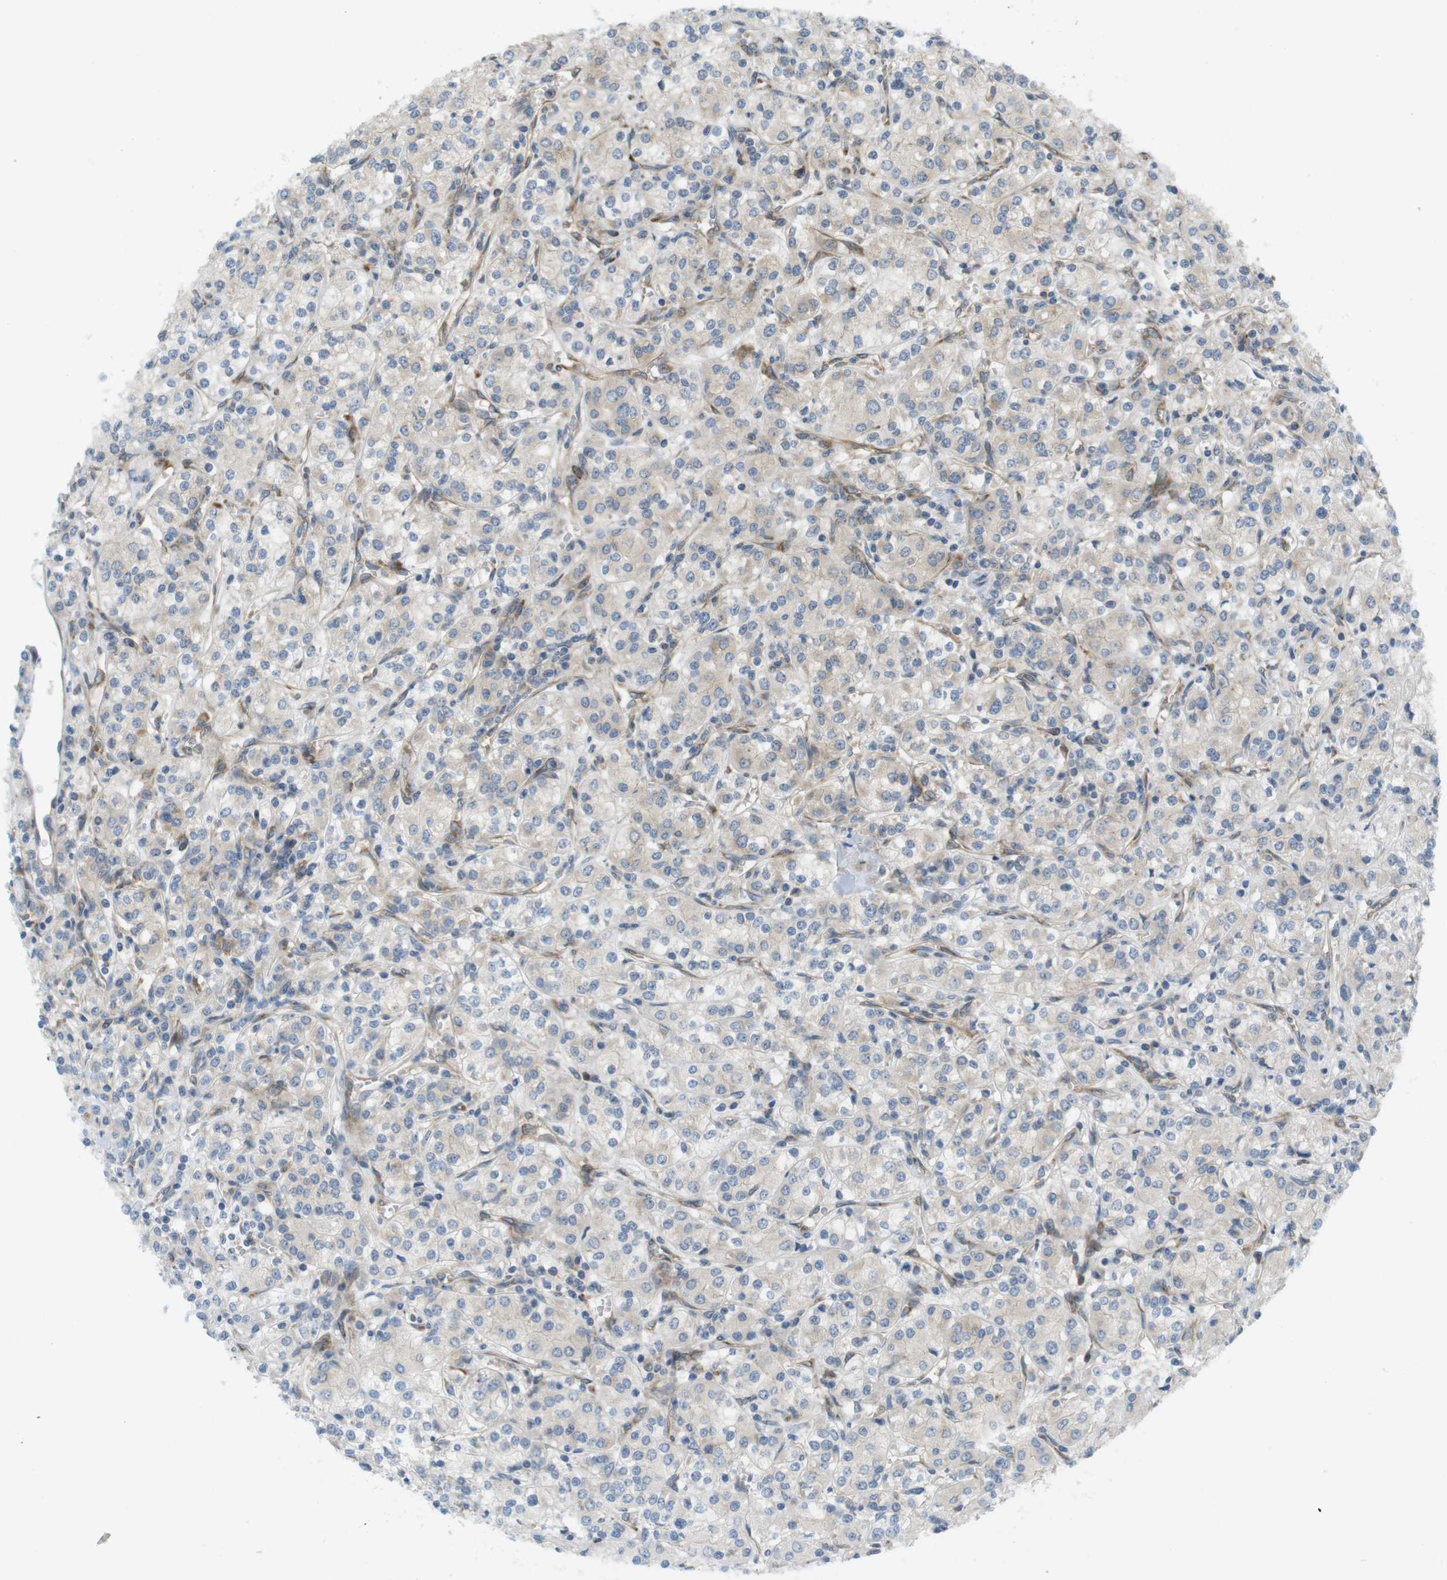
{"staining": {"intensity": "weak", "quantity": "<25%", "location": "cytoplasmic/membranous"}, "tissue": "renal cancer", "cell_type": "Tumor cells", "image_type": "cancer", "snomed": [{"axis": "morphology", "description": "Adenocarcinoma, NOS"}, {"axis": "topography", "description": "Kidney"}], "caption": "The IHC photomicrograph has no significant staining in tumor cells of renal cancer (adenocarcinoma) tissue.", "gene": "GJC3", "patient": {"sex": "male", "age": 77}}